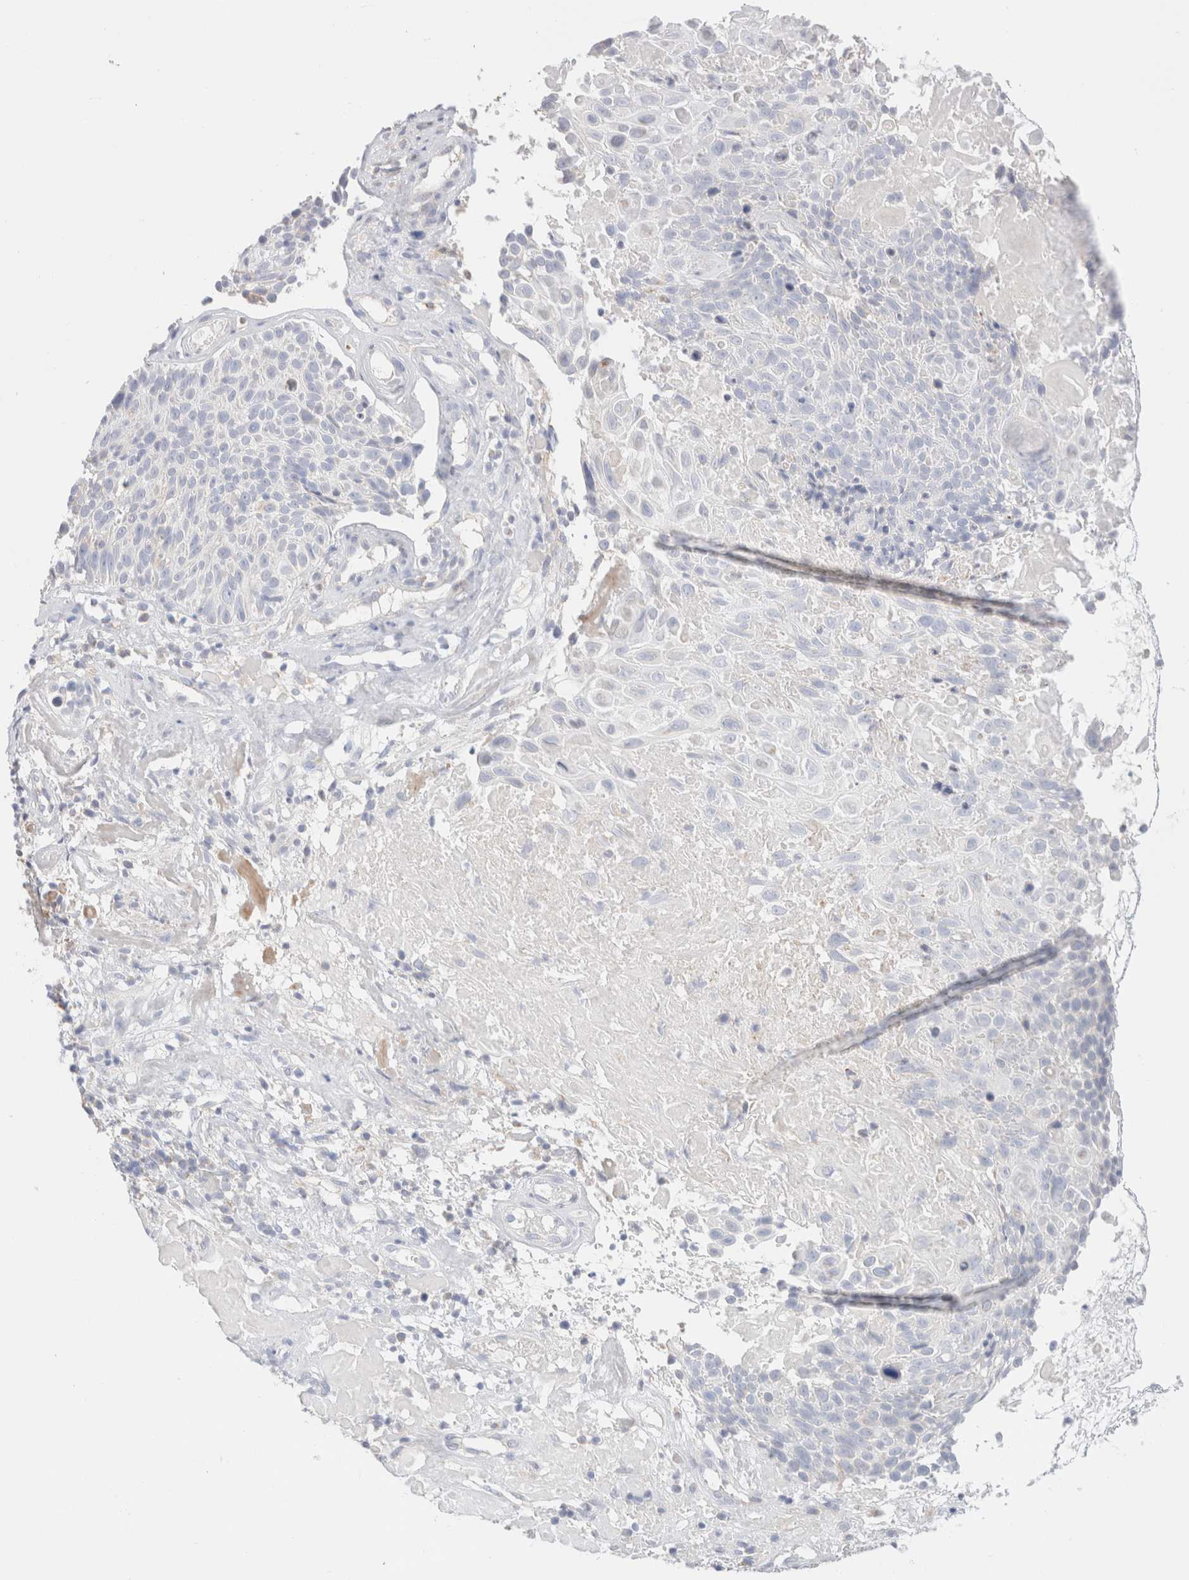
{"staining": {"intensity": "negative", "quantity": "none", "location": "none"}, "tissue": "cervical cancer", "cell_type": "Tumor cells", "image_type": "cancer", "snomed": [{"axis": "morphology", "description": "Squamous cell carcinoma, NOS"}, {"axis": "topography", "description": "Cervix"}], "caption": "Tumor cells are negative for protein expression in human cervical cancer. (DAB immunohistochemistry visualized using brightfield microscopy, high magnification).", "gene": "ATP6V1C1", "patient": {"sex": "female", "age": 74}}